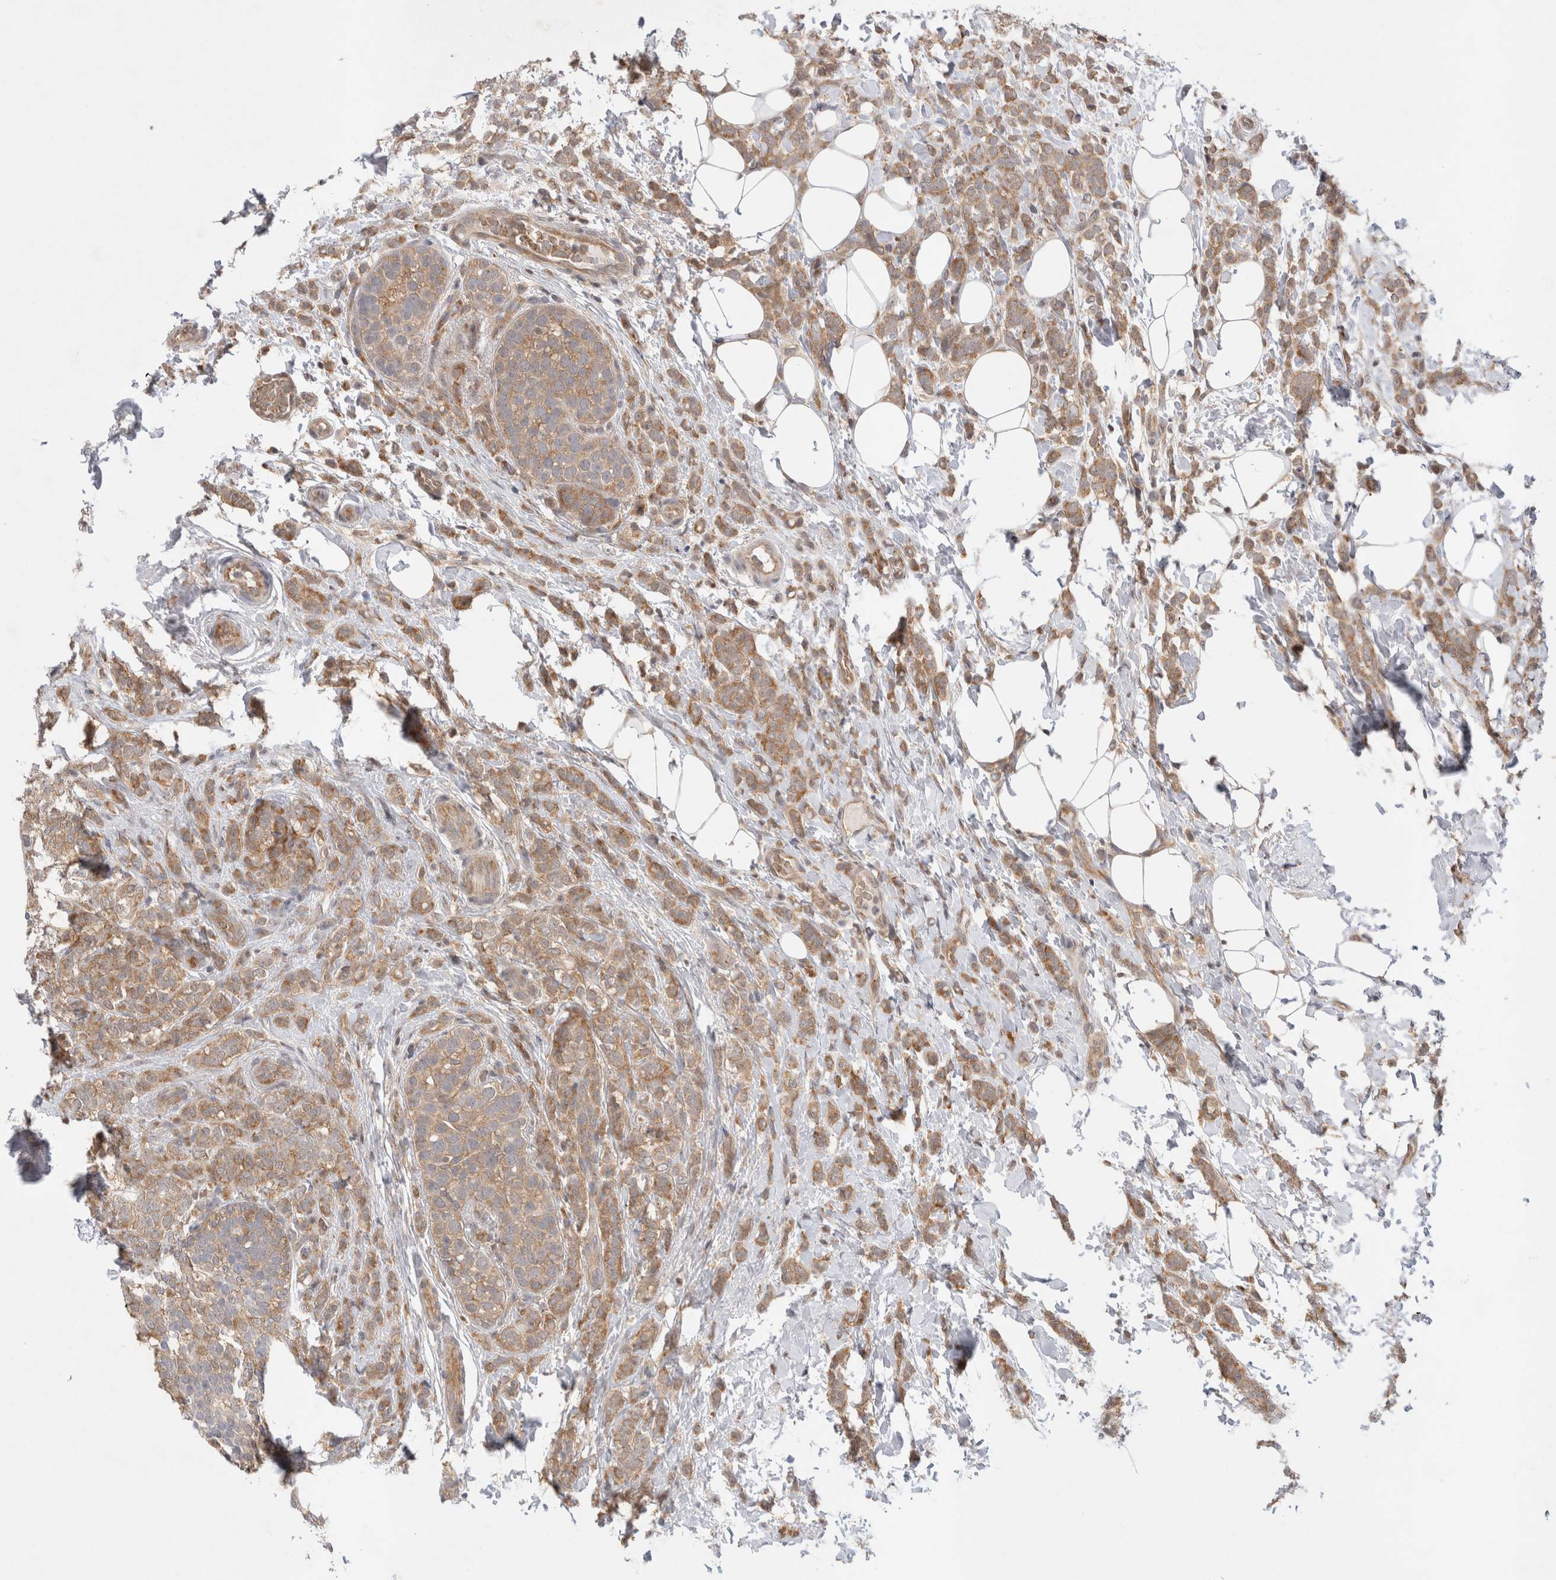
{"staining": {"intensity": "moderate", "quantity": ">75%", "location": "cytoplasmic/membranous"}, "tissue": "breast cancer", "cell_type": "Tumor cells", "image_type": "cancer", "snomed": [{"axis": "morphology", "description": "Lobular carcinoma"}, {"axis": "topography", "description": "Breast"}], "caption": "A histopathology image showing moderate cytoplasmic/membranous positivity in approximately >75% of tumor cells in breast cancer (lobular carcinoma), as visualized by brown immunohistochemical staining.", "gene": "EIF3E", "patient": {"sex": "female", "age": 50}}